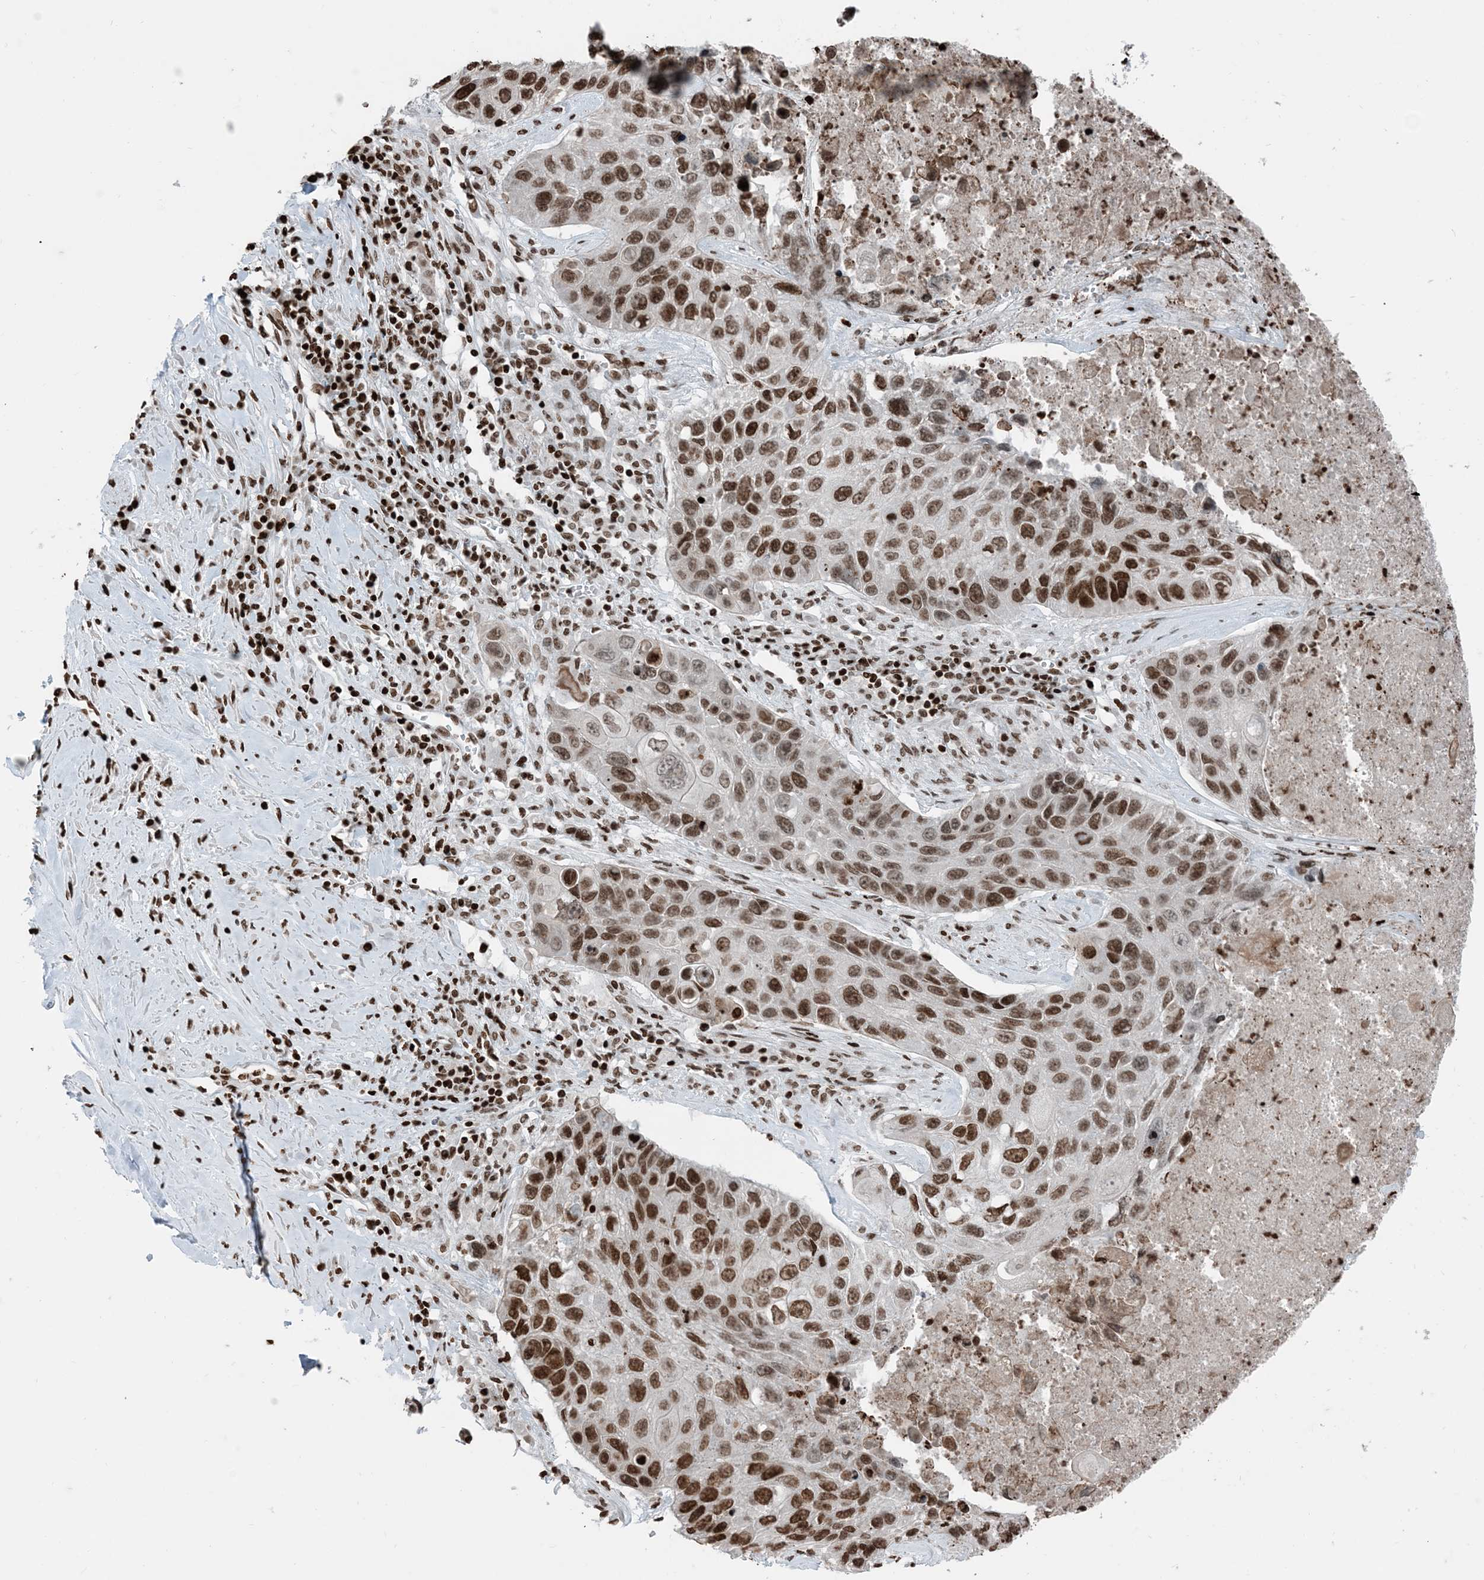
{"staining": {"intensity": "moderate", "quantity": ">75%", "location": "nuclear"}, "tissue": "lung cancer", "cell_type": "Tumor cells", "image_type": "cancer", "snomed": [{"axis": "morphology", "description": "Squamous cell carcinoma, NOS"}, {"axis": "topography", "description": "Lung"}], "caption": "This is an image of IHC staining of lung squamous cell carcinoma, which shows moderate staining in the nuclear of tumor cells.", "gene": "H3-3B", "patient": {"sex": "male", "age": 61}}